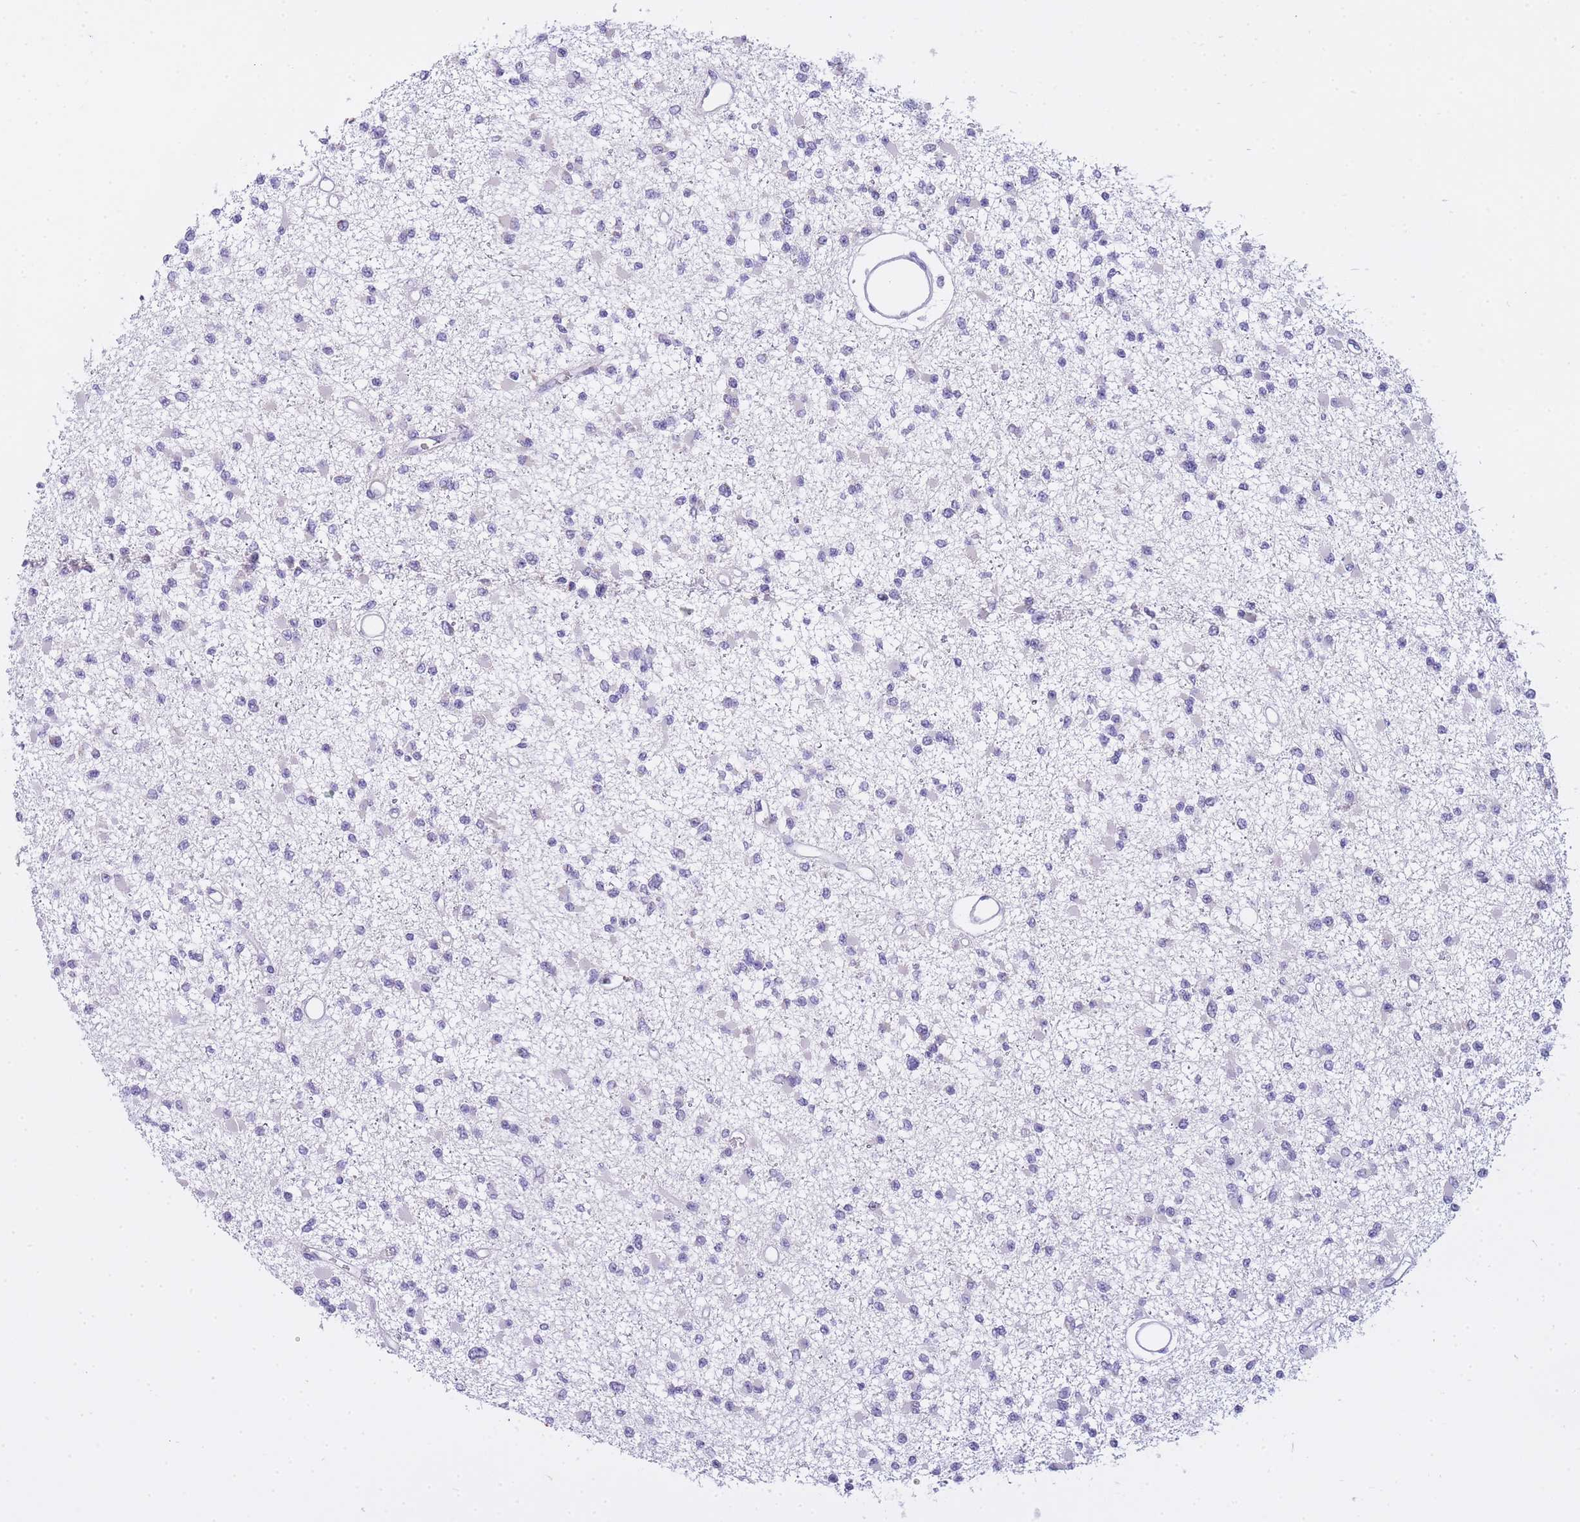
{"staining": {"intensity": "negative", "quantity": "none", "location": "none"}, "tissue": "glioma", "cell_type": "Tumor cells", "image_type": "cancer", "snomed": [{"axis": "morphology", "description": "Glioma, malignant, Low grade"}, {"axis": "topography", "description": "Brain"}], "caption": "Immunohistochemistry photomicrograph of glioma stained for a protein (brown), which displays no expression in tumor cells.", "gene": "FRAT2", "patient": {"sex": "female", "age": 22}}